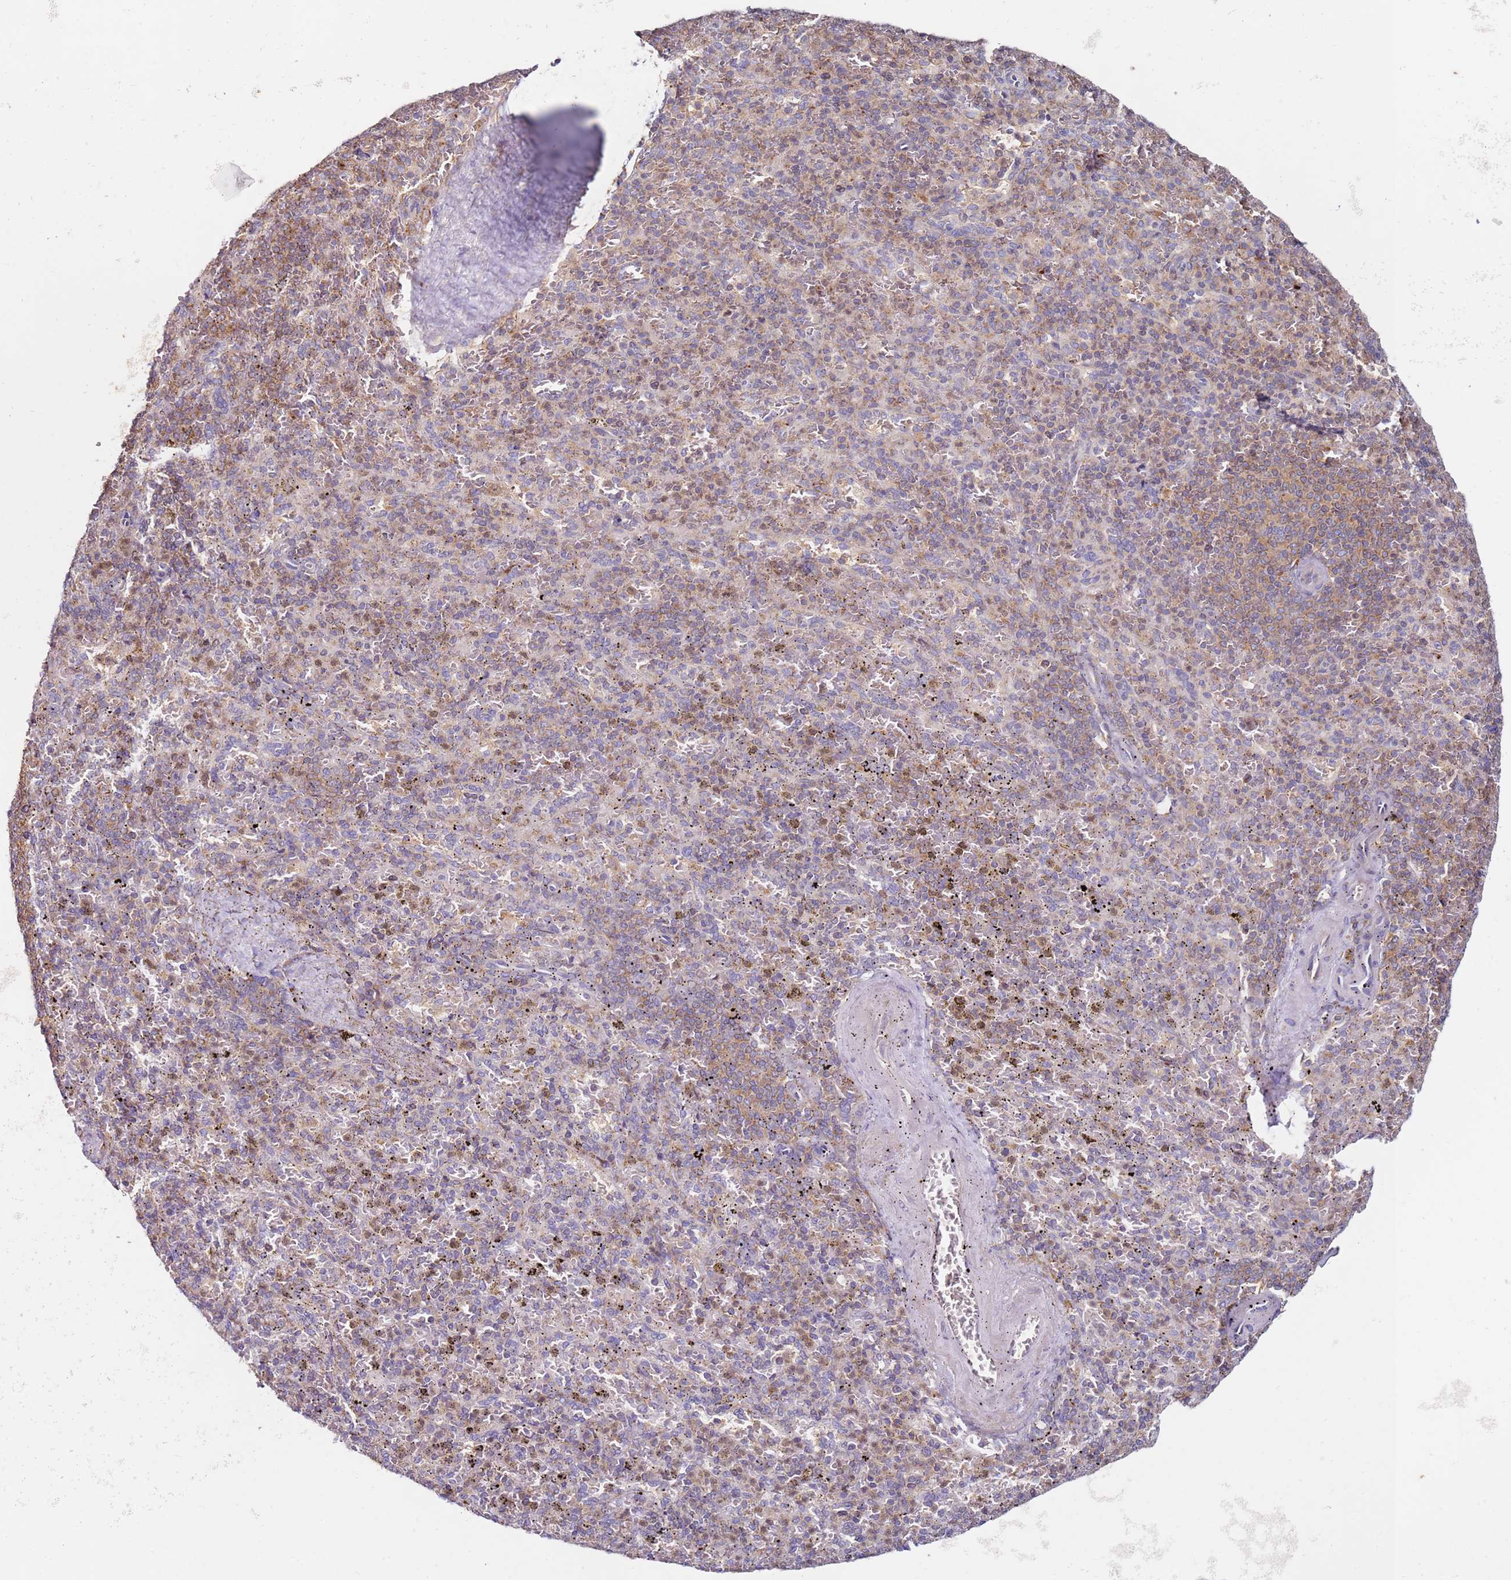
{"staining": {"intensity": "moderate", "quantity": "25%-75%", "location": "cytoplasmic/membranous"}, "tissue": "spleen", "cell_type": "Cells in red pulp", "image_type": "normal", "snomed": [{"axis": "morphology", "description": "Normal tissue, NOS"}, {"axis": "topography", "description": "Spleen"}], "caption": "Brown immunohistochemical staining in unremarkable human spleen displays moderate cytoplasmic/membranous expression in approximately 25%-75% of cells in red pulp. (DAB (3,3'-diaminobenzidine) IHC, brown staining for protein, blue staining for nuclei).", "gene": "CNOT9", "patient": {"sex": "male", "age": 82}}